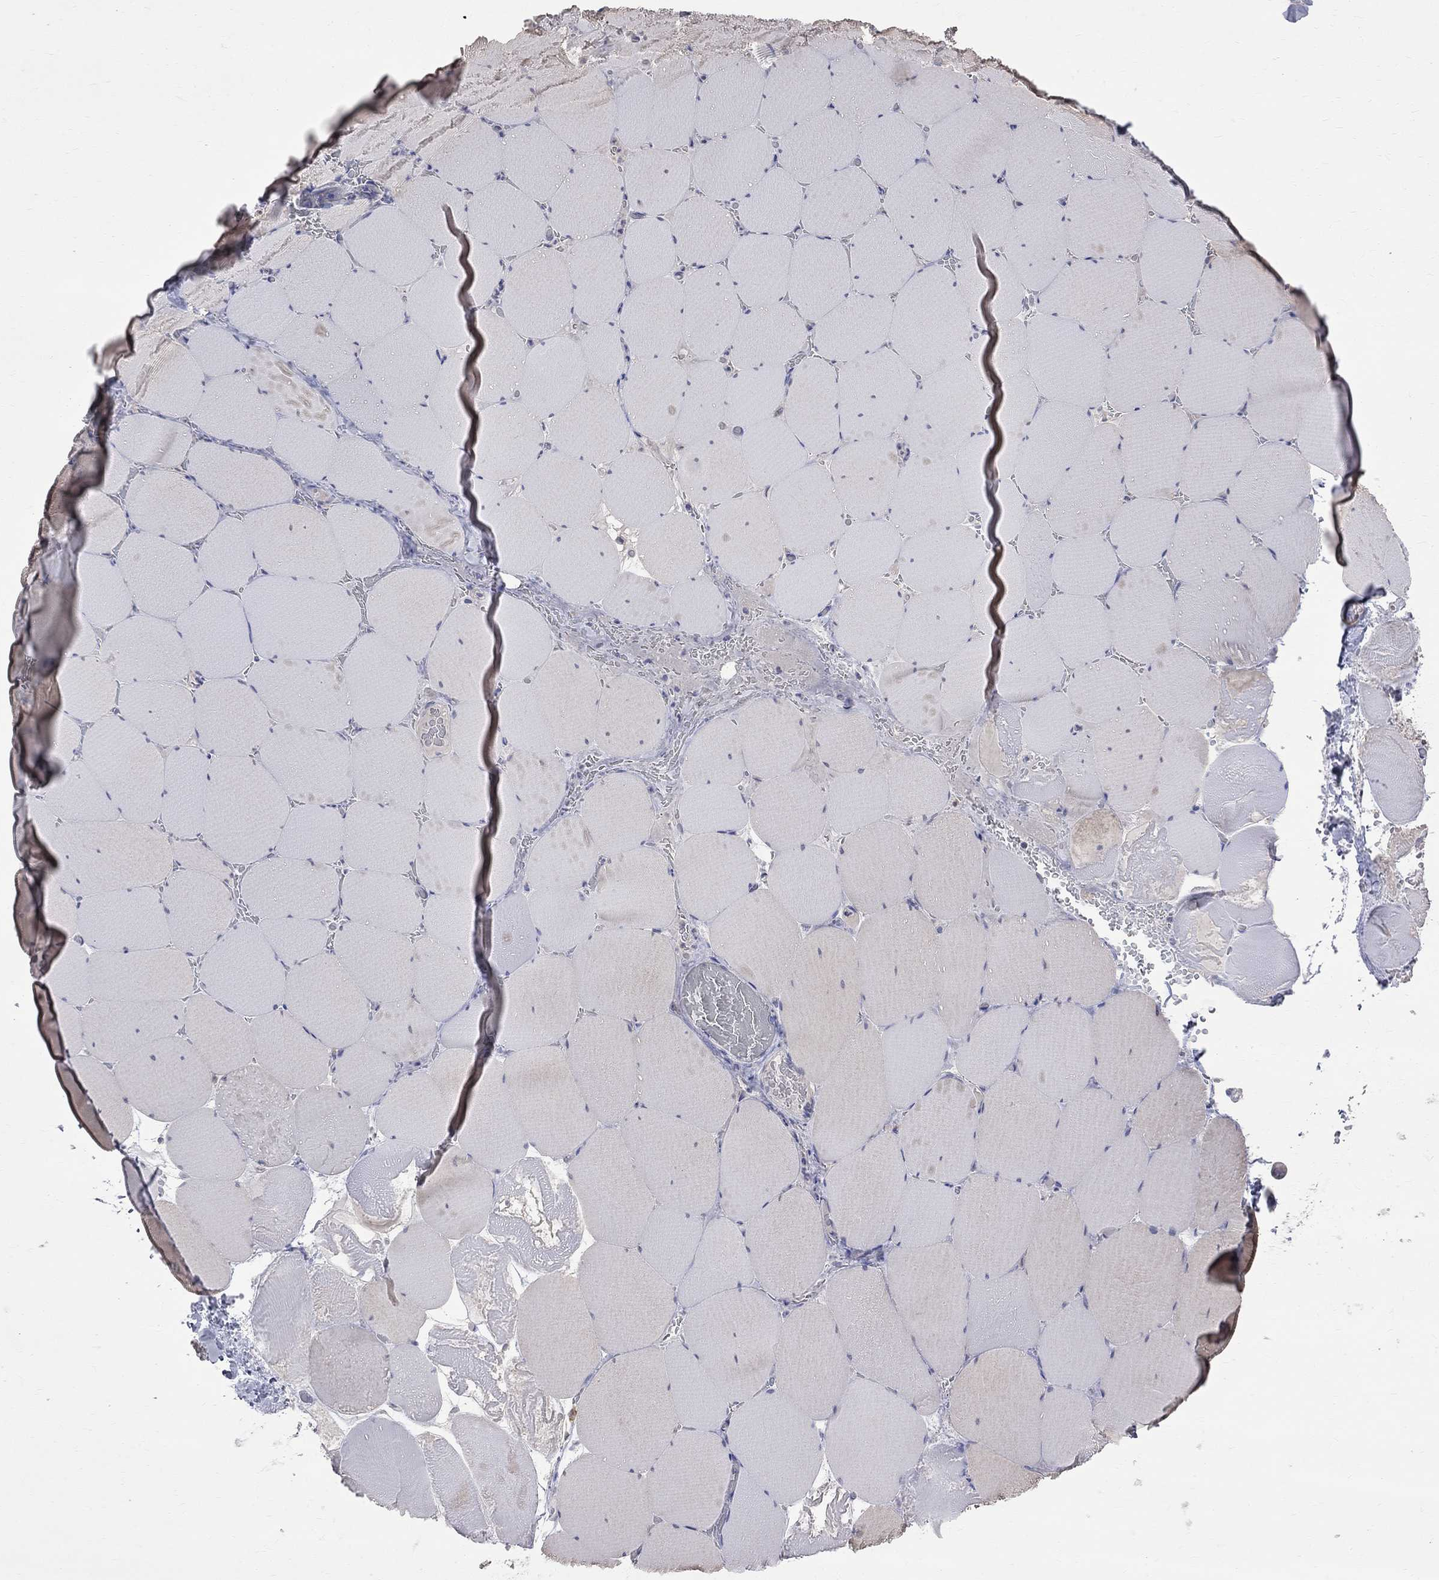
{"staining": {"intensity": "negative", "quantity": "none", "location": "none"}, "tissue": "skeletal muscle", "cell_type": "Myocytes", "image_type": "normal", "snomed": [{"axis": "morphology", "description": "Normal tissue, NOS"}, {"axis": "morphology", "description": "Malignant melanoma, Metastatic site"}, {"axis": "topography", "description": "Skeletal muscle"}], "caption": "This histopathology image is of unremarkable skeletal muscle stained with IHC to label a protein in brown with the nuclei are counter-stained blue. There is no expression in myocytes.", "gene": "CKAP2", "patient": {"sex": "male", "age": 50}}